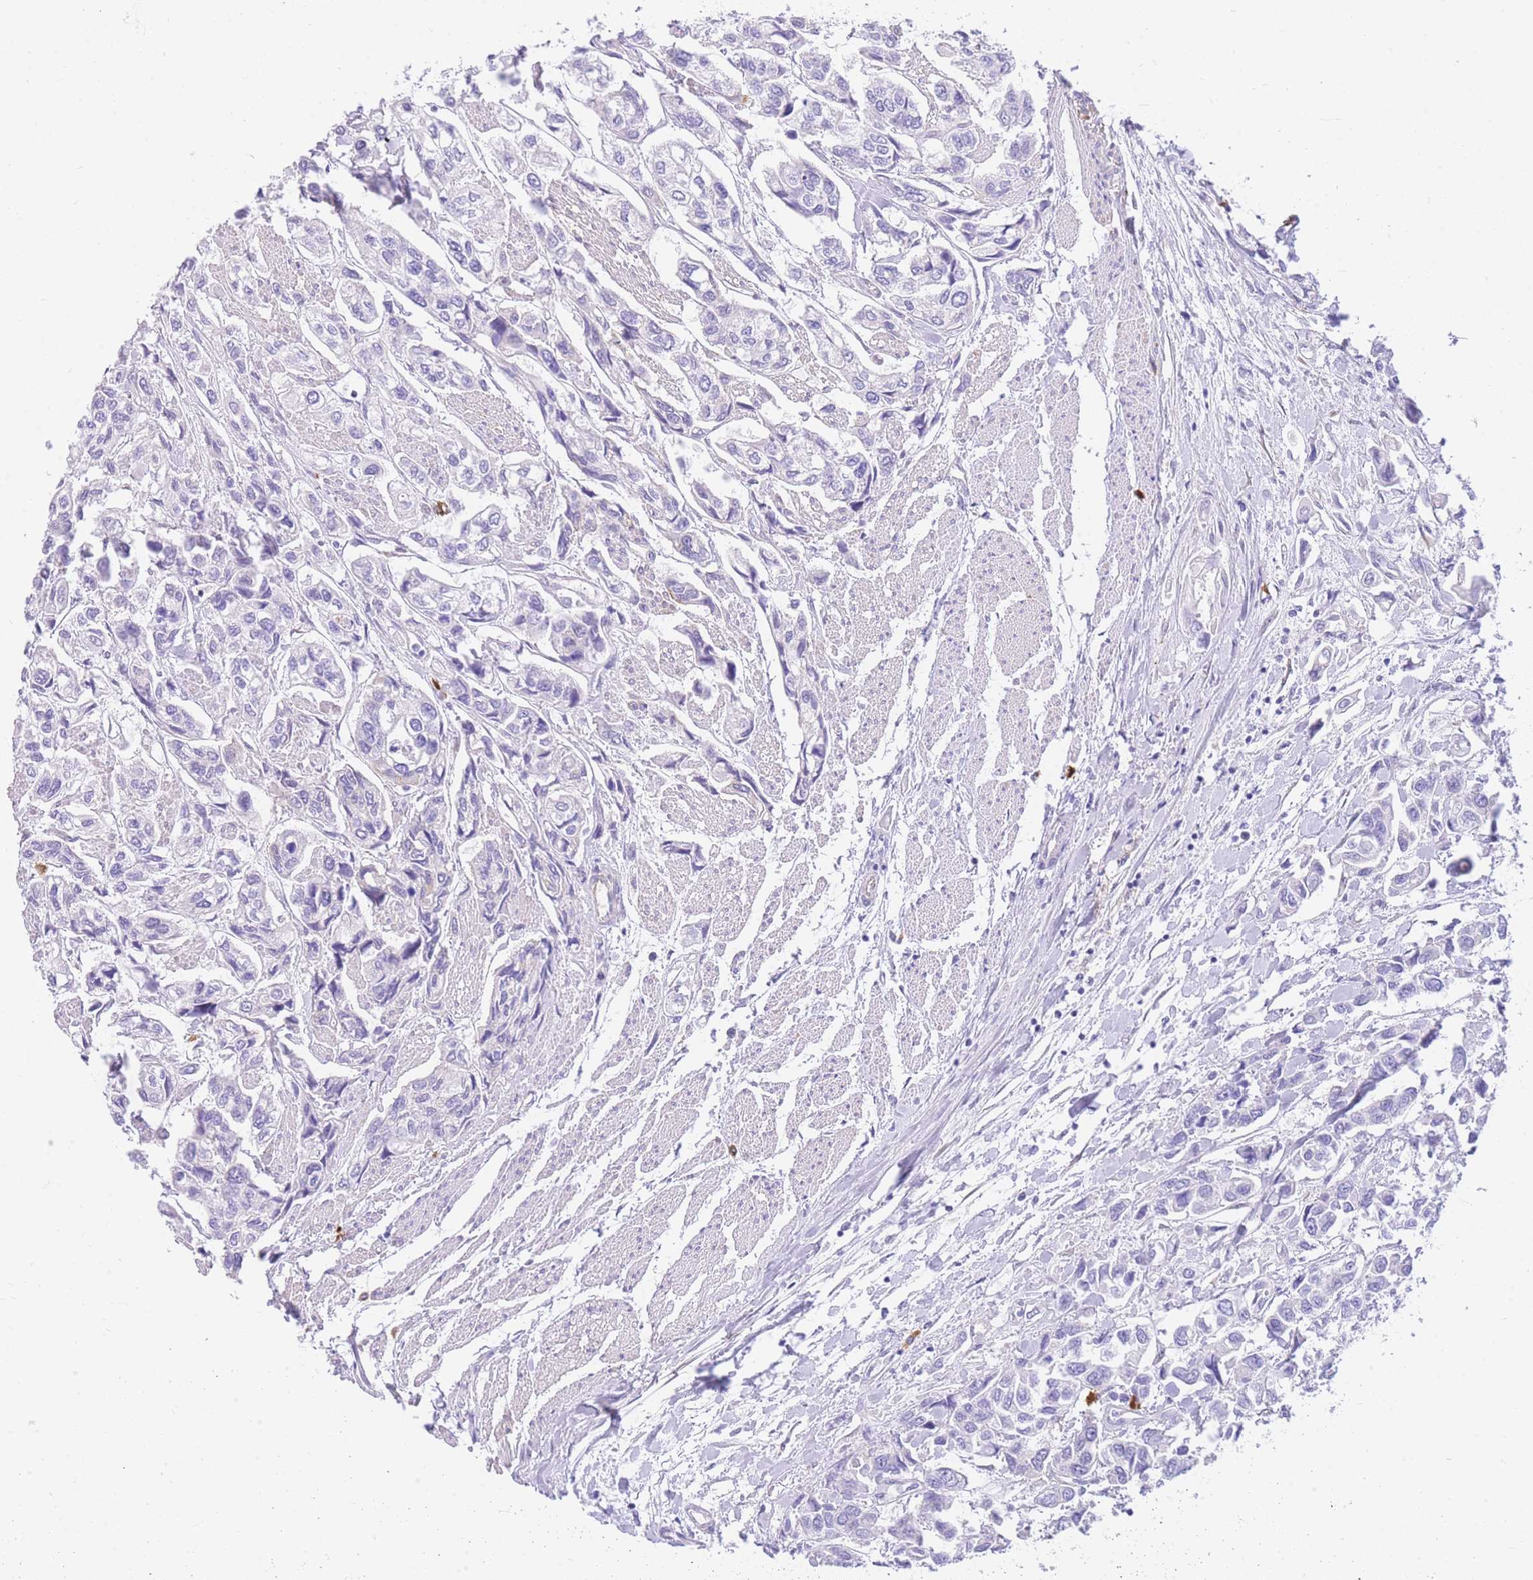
{"staining": {"intensity": "negative", "quantity": "none", "location": "none"}, "tissue": "urothelial cancer", "cell_type": "Tumor cells", "image_type": "cancer", "snomed": [{"axis": "morphology", "description": "Urothelial carcinoma, High grade"}, {"axis": "topography", "description": "Urinary bladder"}], "caption": "This photomicrograph is of urothelial cancer stained with immunohistochemistry to label a protein in brown with the nuclei are counter-stained blue. There is no positivity in tumor cells.", "gene": "SRSF12", "patient": {"sex": "male", "age": 67}}